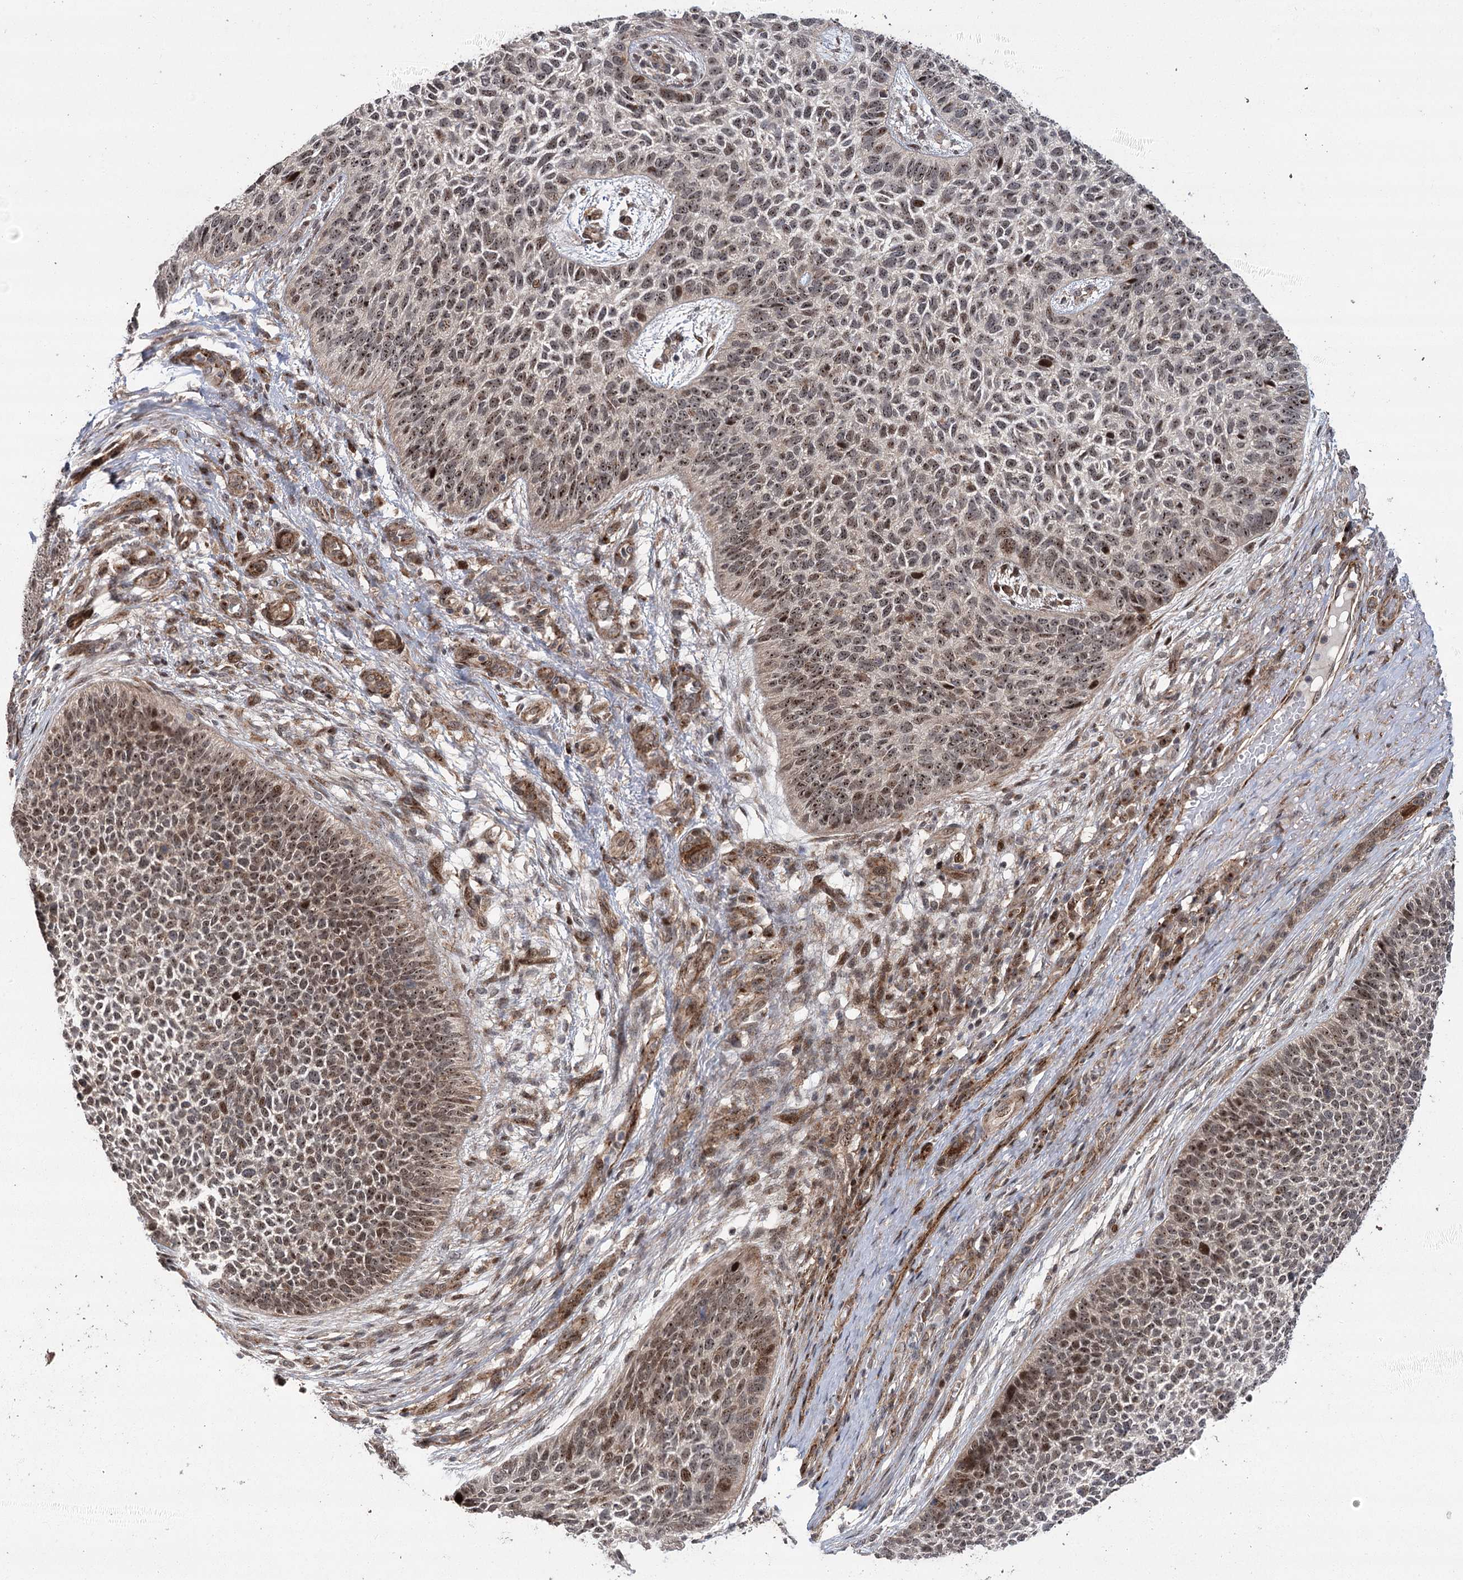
{"staining": {"intensity": "moderate", "quantity": ">75%", "location": "nuclear"}, "tissue": "skin cancer", "cell_type": "Tumor cells", "image_type": "cancer", "snomed": [{"axis": "morphology", "description": "Basal cell carcinoma"}, {"axis": "topography", "description": "Skin"}], "caption": "DAB immunohistochemical staining of human skin basal cell carcinoma reveals moderate nuclear protein staining in approximately >75% of tumor cells.", "gene": "PARM1", "patient": {"sex": "female", "age": 84}}